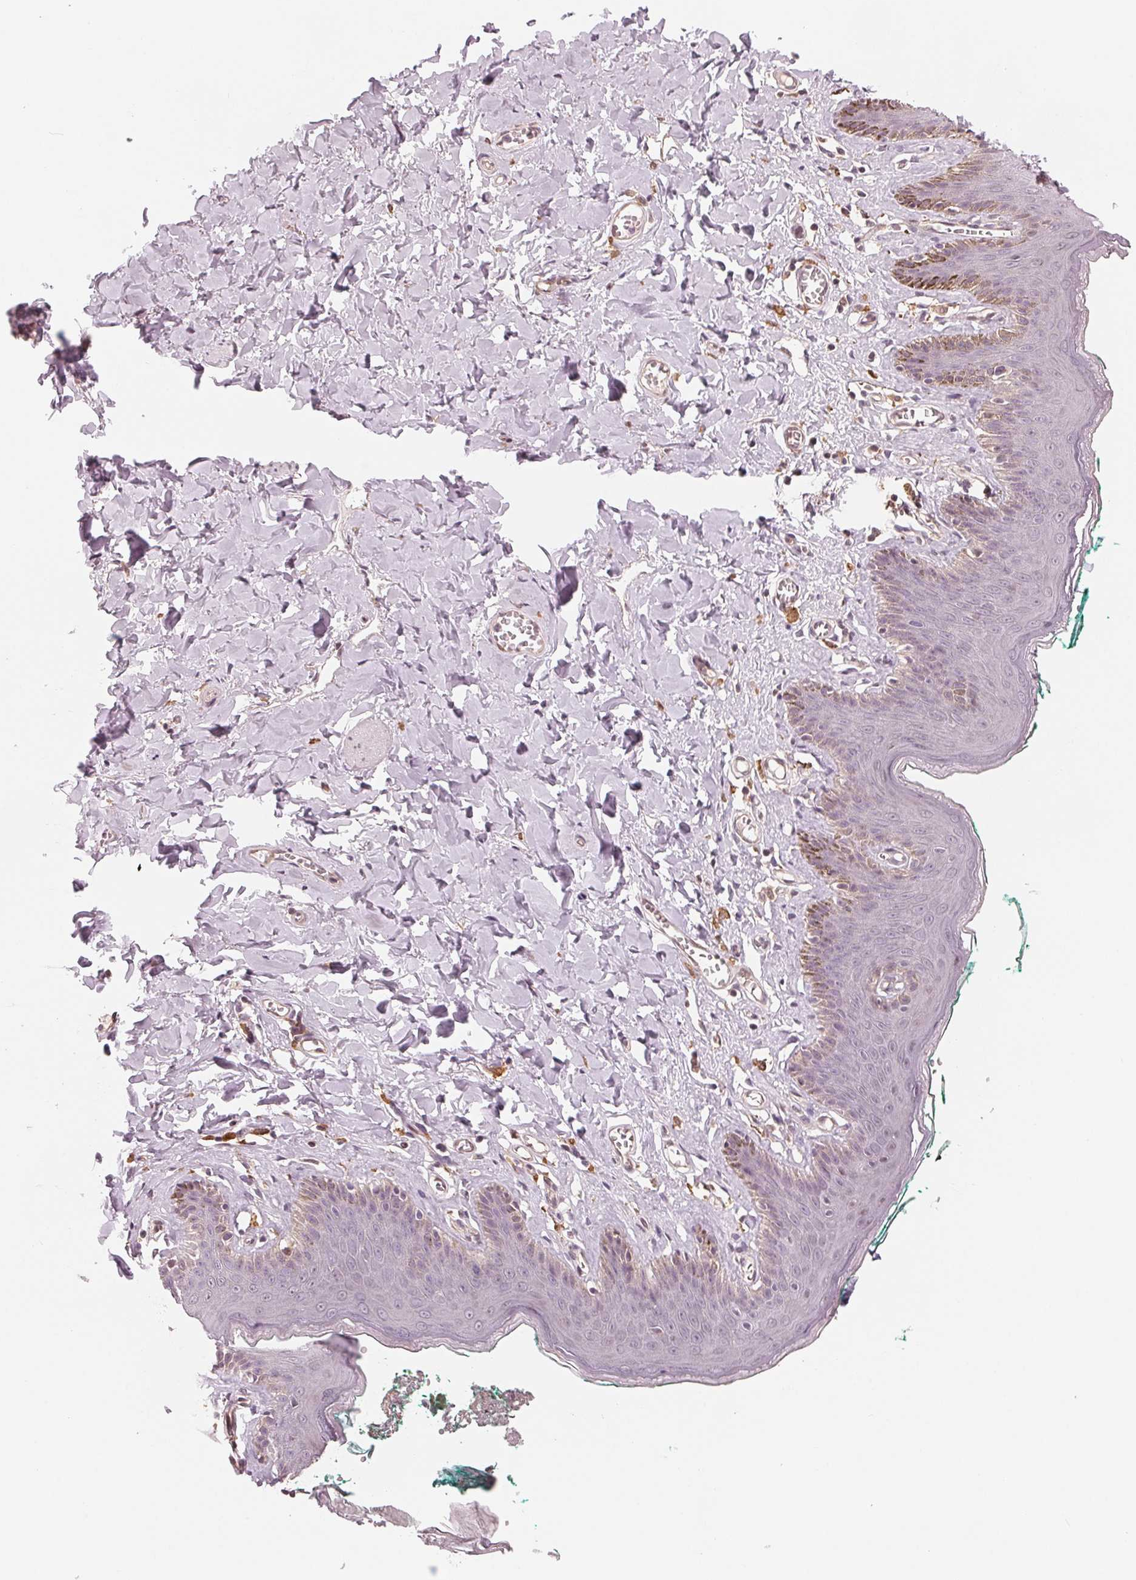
{"staining": {"intensity": "weak", "quantity": "<25%", "location": "cytoplasmic/membranous,nuclear"}, "tissue": "skin", "cell_type": "Epidermal cells", "image_type": "normal", "snomed": [{"axis": "morphology", "description": "Normal tissue, NOS"}, {"axis": "topography", "description": "Vulva"}, {"axis": "topography", "description": "Peripheral nerve tissue"}], "caption": "Immunohistochemical staining of normal human skin reveals no significant positivity in epidermal cells.", "gene": "IL9R", "patient": {"sex": "female", "age": 66}}